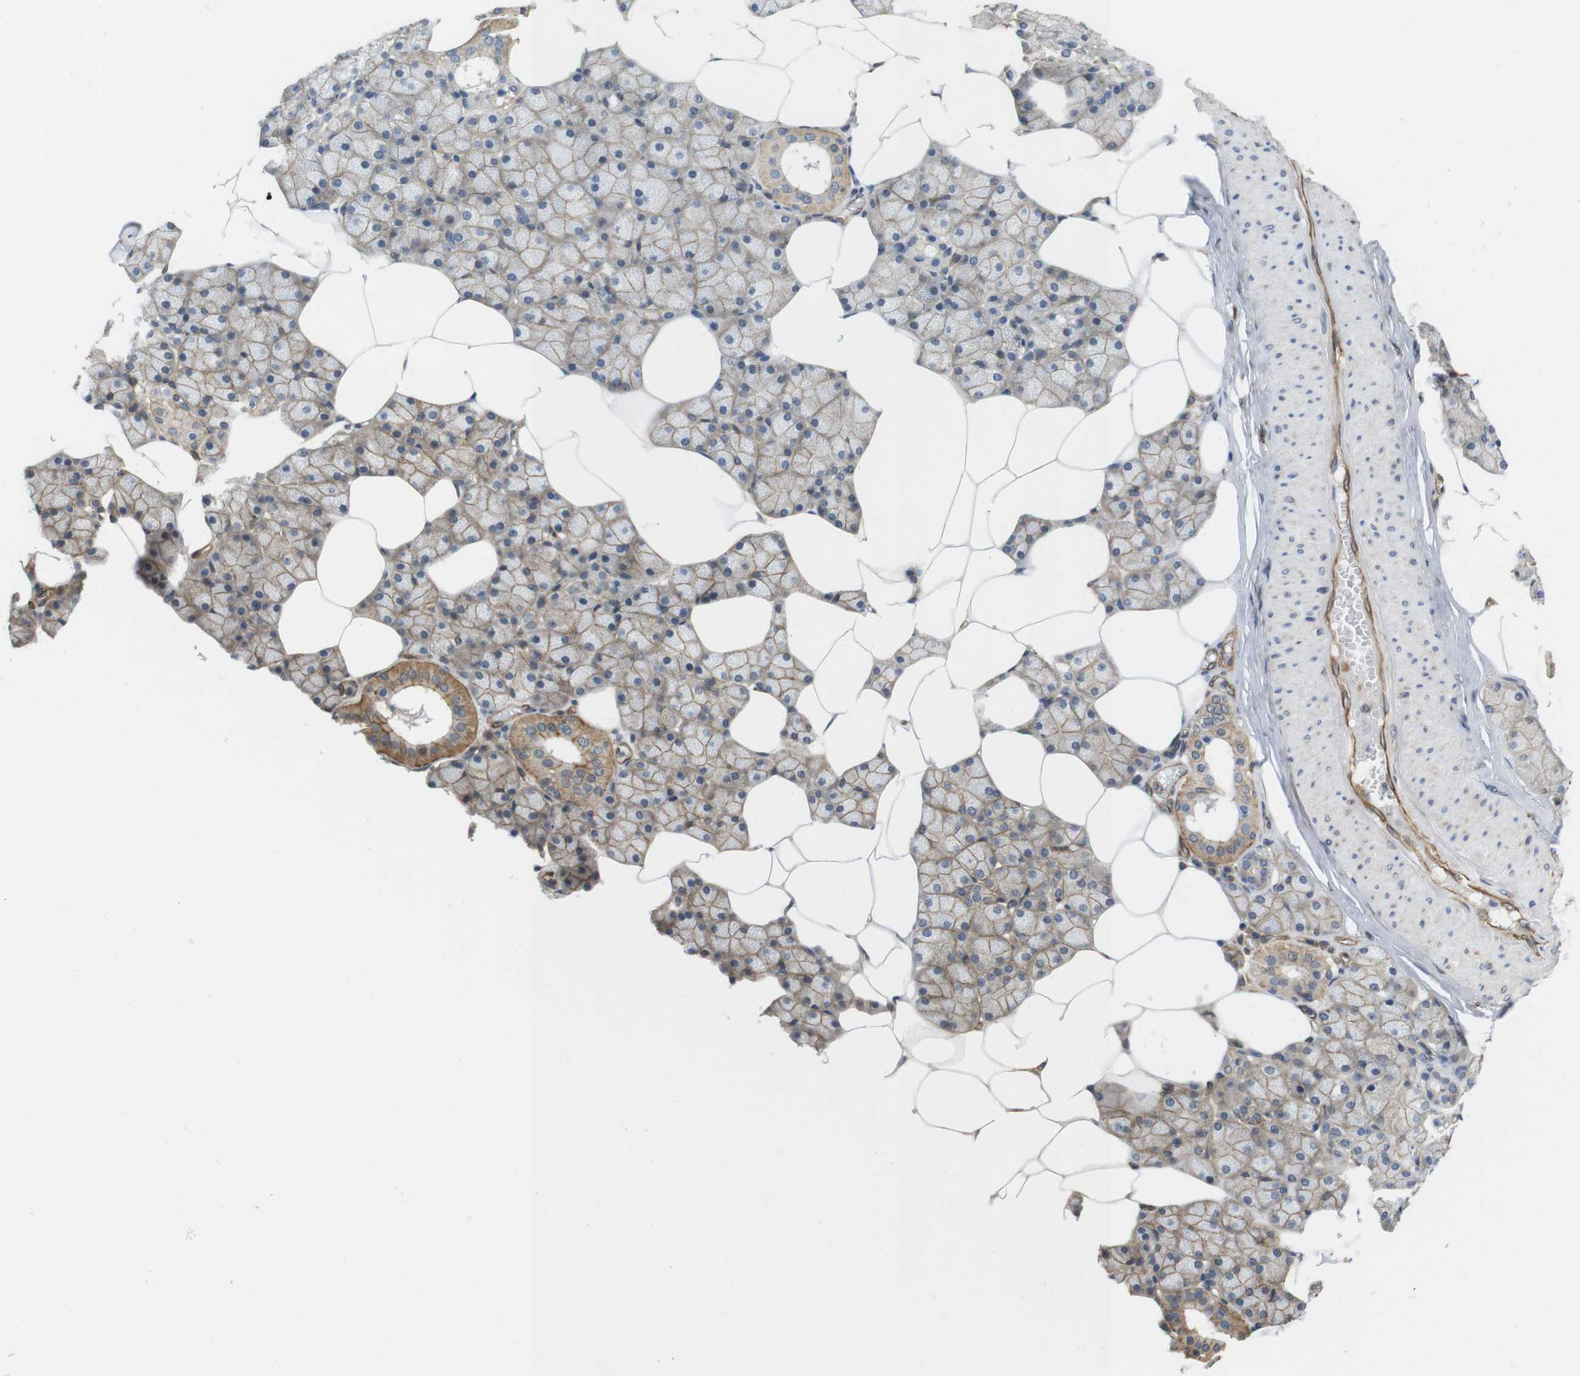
{"staining": {"intensity": "moderate", "quantity": ">75%", "location": "cytoplasmic/membranous"}, "tissue": "salivary gland", "cell_type": "Glandular cells", "image_type": "normal", "snomed": [{"axis": "morphology", "description": "Normal tissue, NOS"}, {"axis": "topography", "description": "Salivary gland"}], "caption": "Moderate cytoplasmic/membranous staining is identified in about >75% of glandular cells in benign salivary gland.", "gene": "ZDHHC5", "patient": {"sex": "male", "age": 62}}